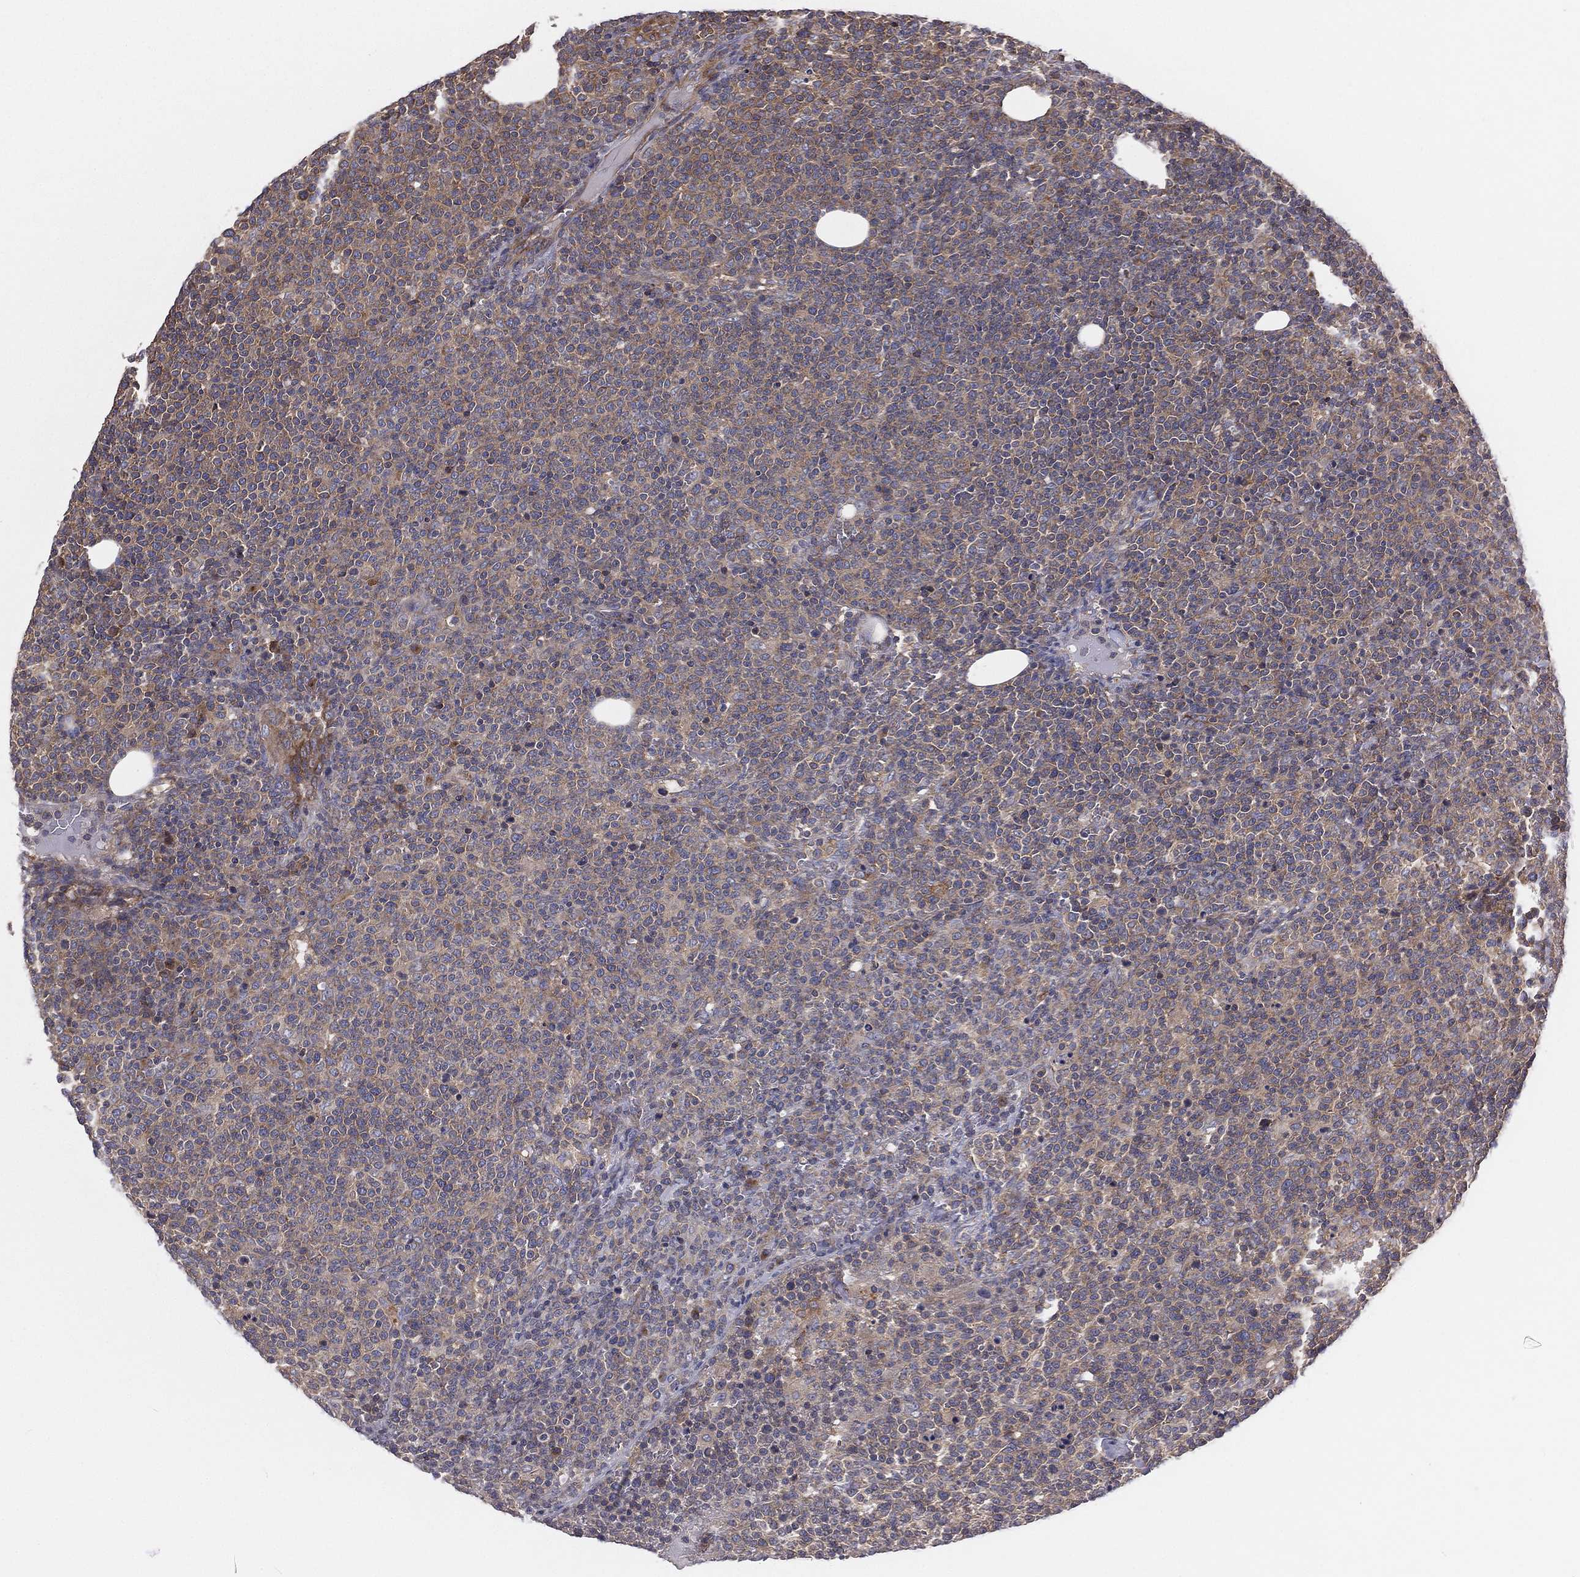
{"staining": {"intensity": "weak", "quantity": ">75%", "location": "cytoplasmic/membranous"}, "tissue": "lymphoma", "cell_type": "Tumor cells", "image_type": "cancer", "snomed": [{"axis": "morphology", "description": "Malignant lymphoma, non-Hodgkin's type, High grade"}, {"axis": "topography", "description": "Lymph node"}], "caption": "Lymphoma was stained to show a protein in brown. There is low levels of weak cytoplasmic/membranous expression in about >75% of tumor cells. (IHC, brightfield microscopy, high magnification).", "gene": "EIF2B5", "patient": {"sex": "male", "age": 61}}